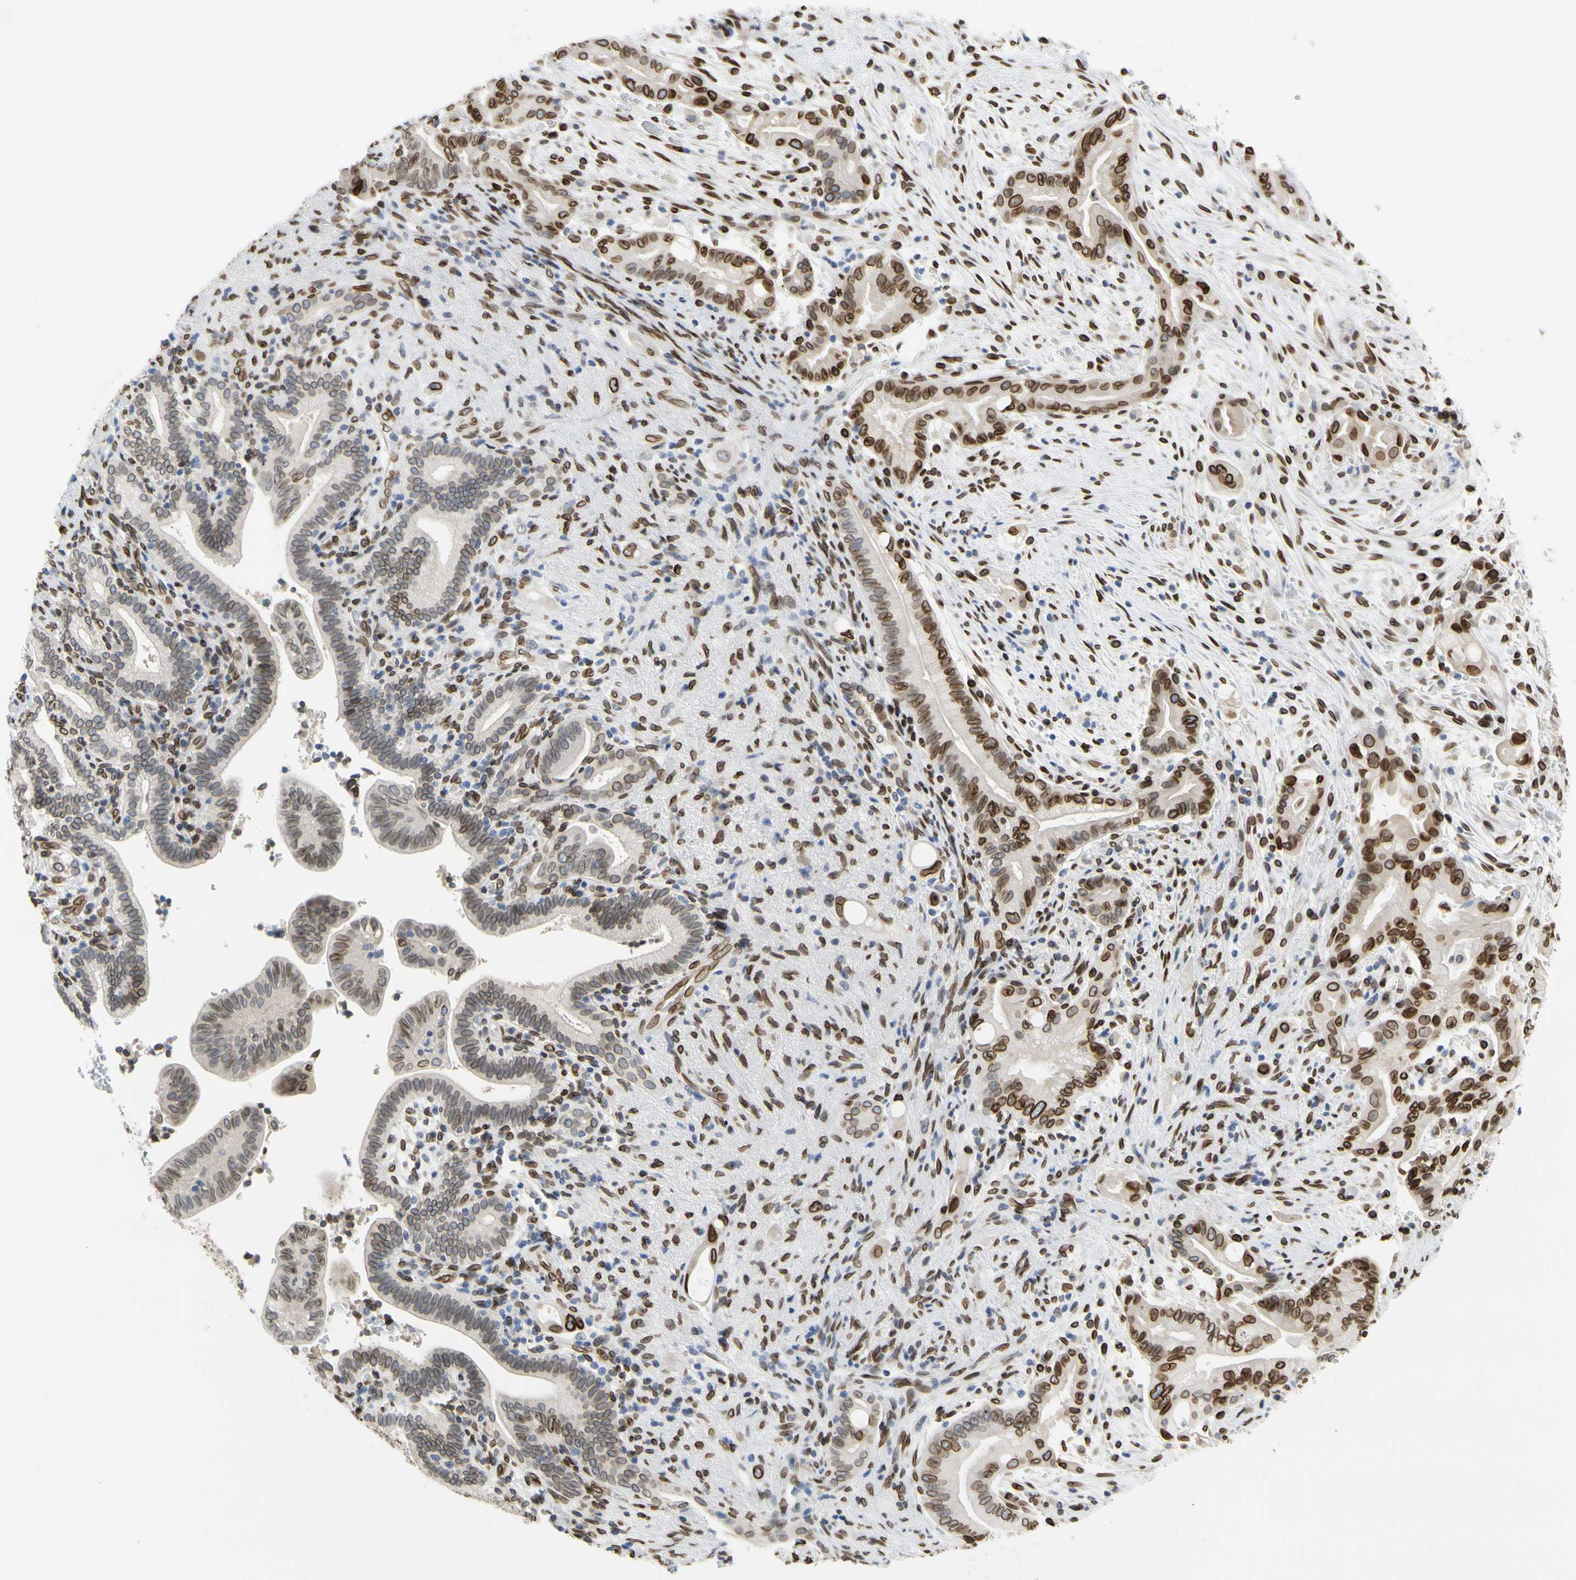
{"staining": {"intensity": "strong", "quantity": ">75%", "location": "cytoplasmic/membranous,nuclear"}, "tissue": "liver cancer", "cell_type": "Tumor cells", "image_type": "cancer", "snomed": [{"axis": "morphology", "description": "Cholangiocarcinoma"}, {"axis": "topography", "description": "Liver"}], "caption": "Immunohistochemical staining of liver cancer (cholangiocarcinoma) displays high levels of strong cytoplasmic/membranous and nuclear staining in approximately >75% of tumor cells. (DAB = brown stain, brightfield microscopy at high magnification).", "gene": "SUN1", "patient": {"sex": "female", "age": 68}}